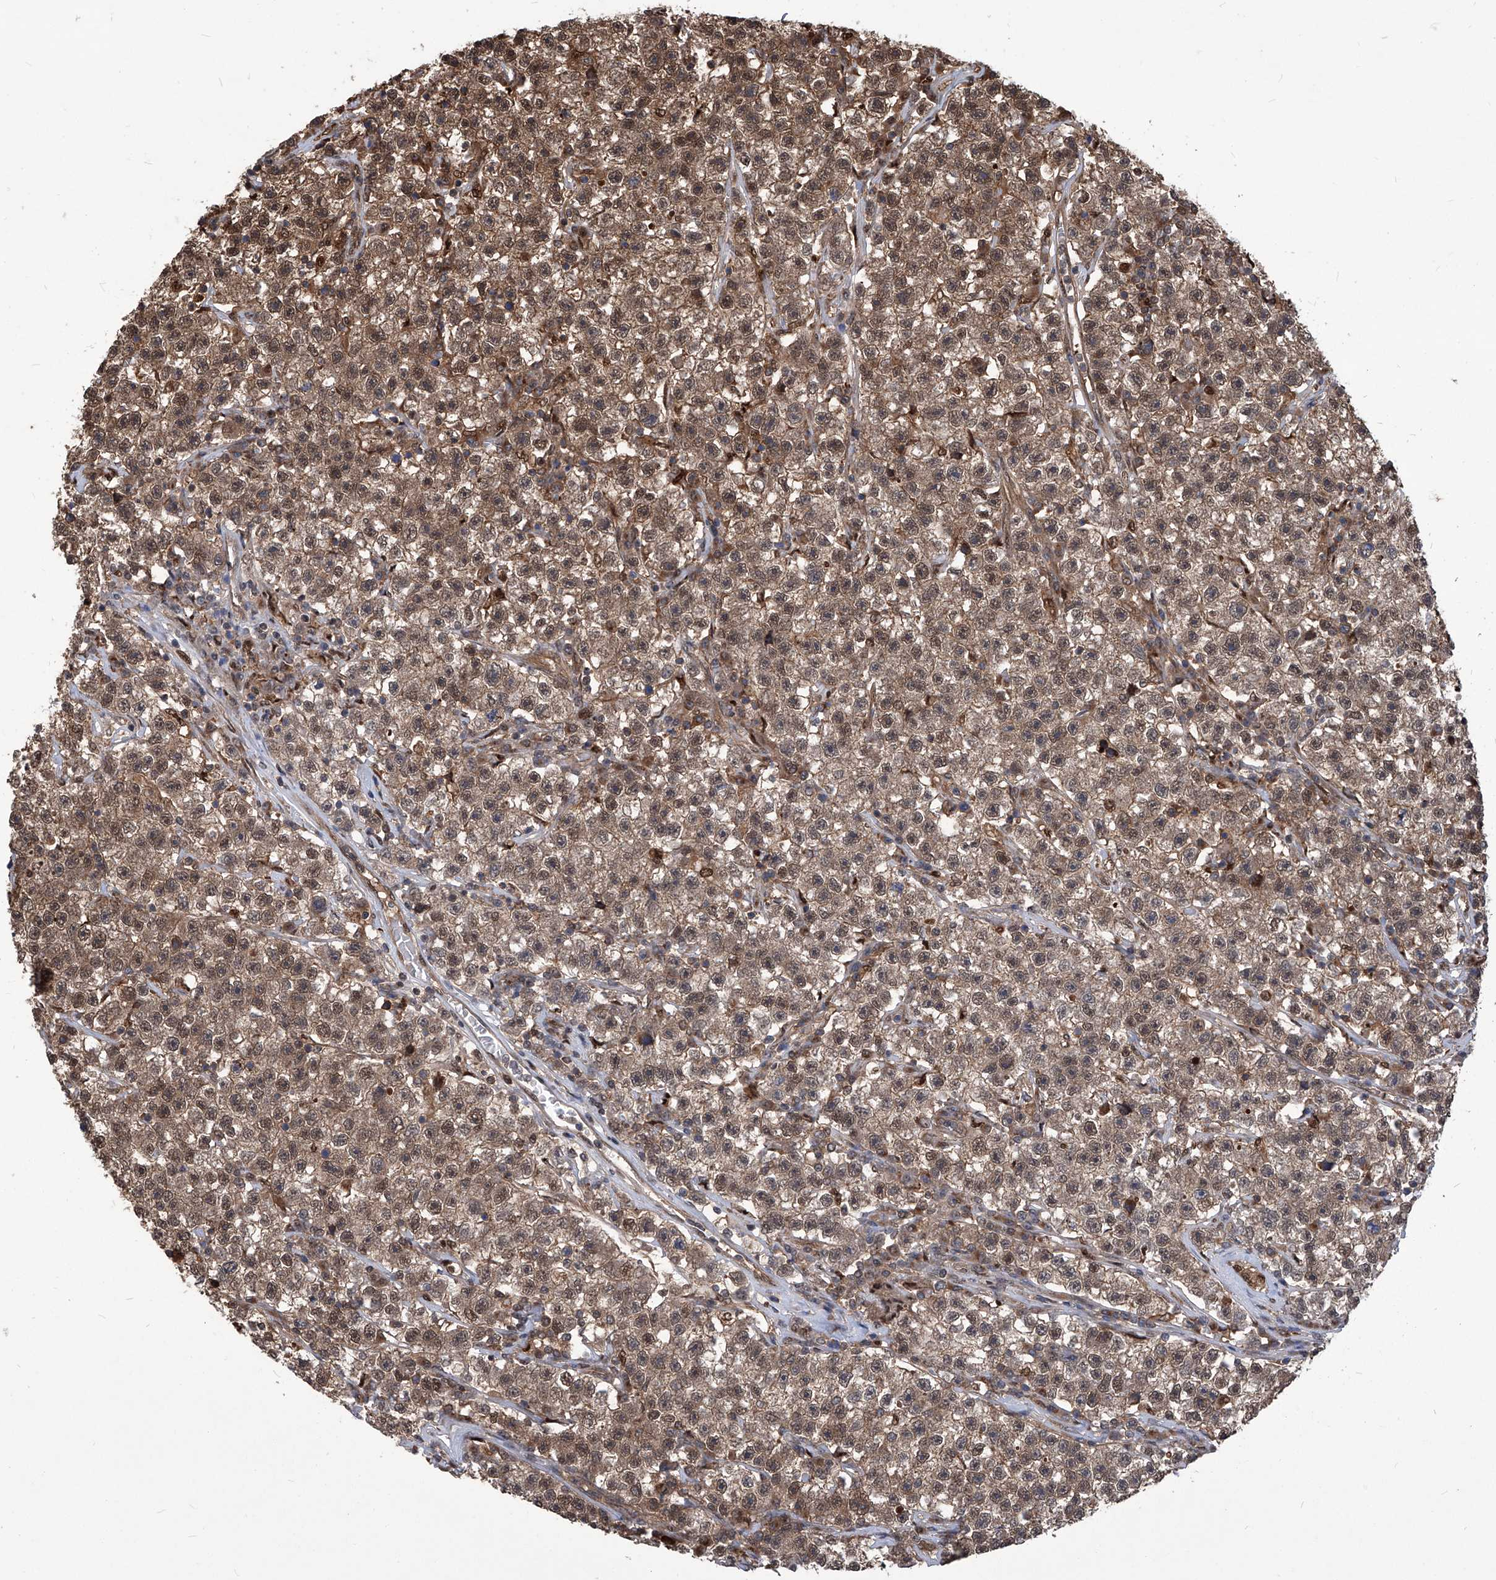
{"staining": {"intensity": "moderate", "quantity": ">75%", "location": "cytoplasmic/membranous,nuclear"}, "tissue": "testis cancer", "cell_type": "Tumor cells", "image_type": "cancer", "snomed": [{"axis": "morphology", "description": "Seminoma, NOS"}, {"axis": "topography", "description": "Testis"}], "caption": "This is an image of immunohistochemistry (IHC) staining of testis cancer (seminoma), which shows moderate expression in the cytoplasmic/membranous and nuclear of tumor cells.", "gene": "PSMB1", "patient": {"sex": "male", "age": 22}}